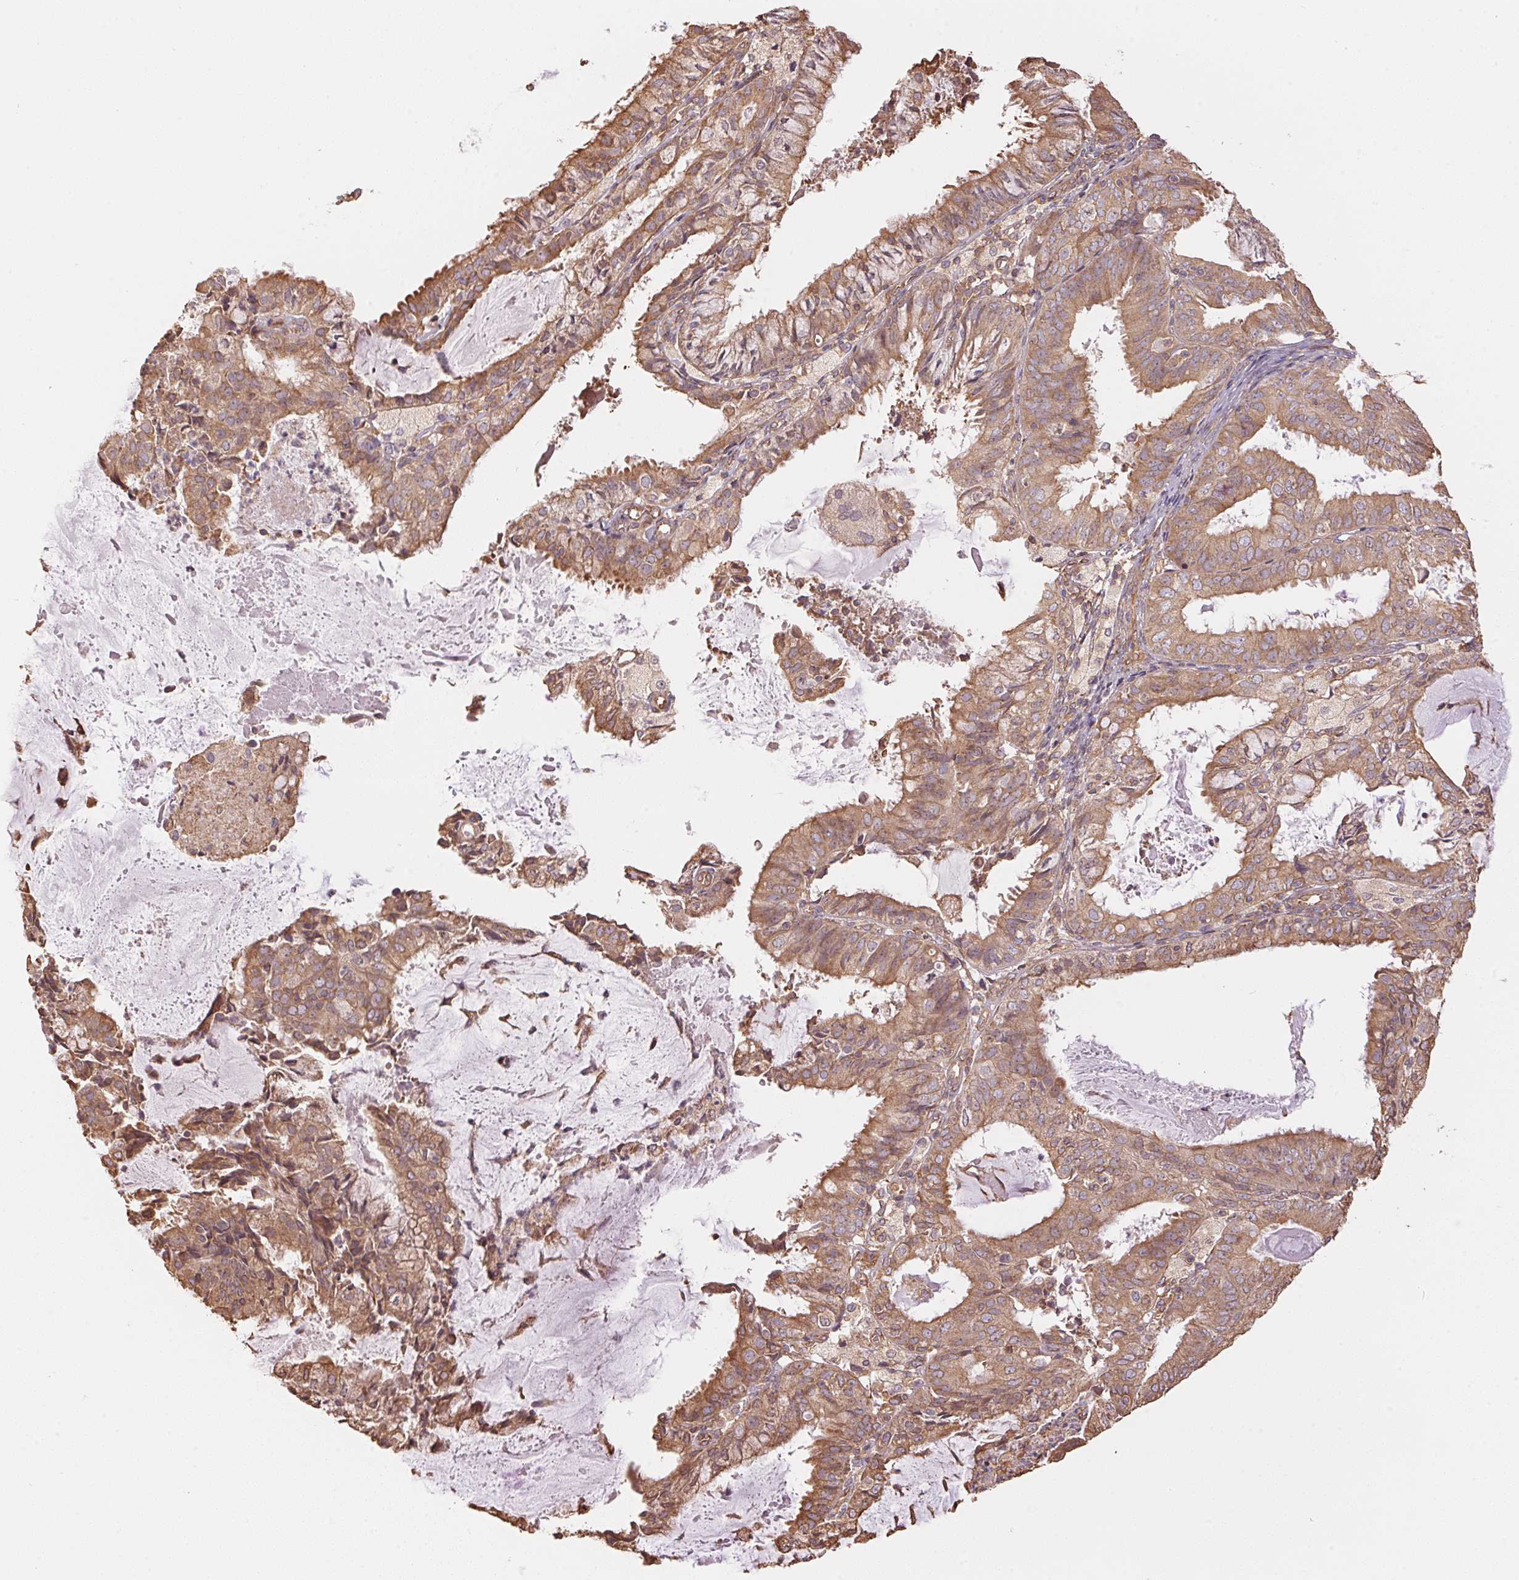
{"staining": {"intensity": "moderate", "quantity": ">75%", "location": "cytoplasmic/membranous"}, "tissue": "endometrial cancer", "cell_type": "Tumor cells", "image_type": "cancer", "snomed": [{"axis": "morphology", "description": "Adenocarcinoma, NOS"}, {"axis": "topography", "description": "Endometrium"}], "caption": "Protein analysis of endometrial cancer tissue reveals moderate cytoplasmic/membranous expression in about >75% of tumor cells.", "gene": "C6orf163", "patient": {"sex": "female", "age": 57}}